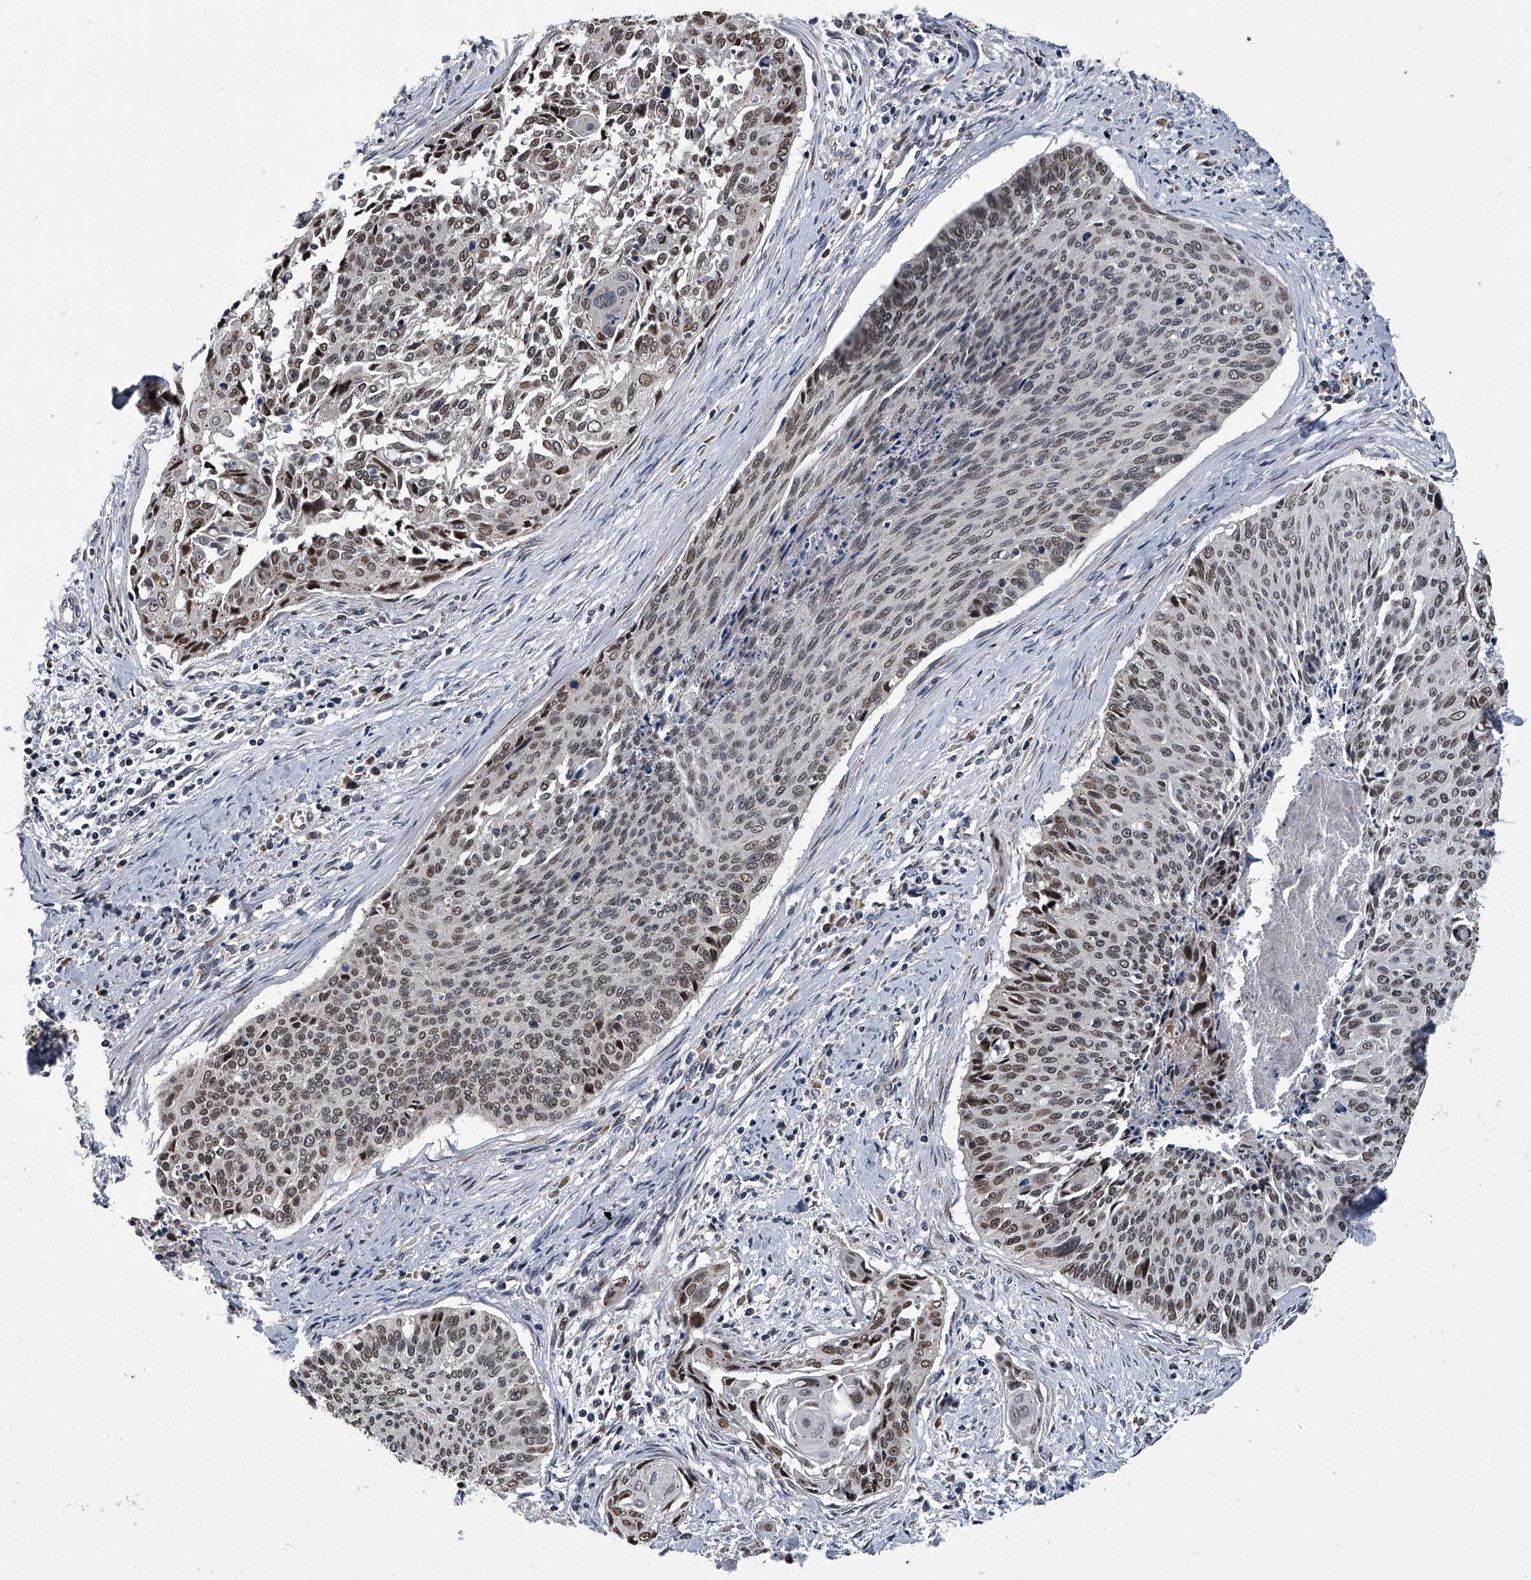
{"staining": {"intensity": "weak", "quantity": ">75%", "location": "nuclear"}, "tissue": "cervical cancer", "cell_type": "Tumor cells", "image_type": "cancer", "snomed": [{"axis": "morphology", "description": "Squamous cell carcinoma, NOS"}, {"axis": "topography", "description": "Cervix"}], "caption": "Immunohistochemical staining of human cervical cancer (squamous cell carcinoma) exhibits low levels of weak nuclear protein positivity in approximately >75% of tumor cells. The staining was performed using DAB, with brown indicating positive protein expression. Nuclei are stained blue with hematoxylin.", "gene": "ZNF274", "patient": {"sex": "female", "age": 55}}